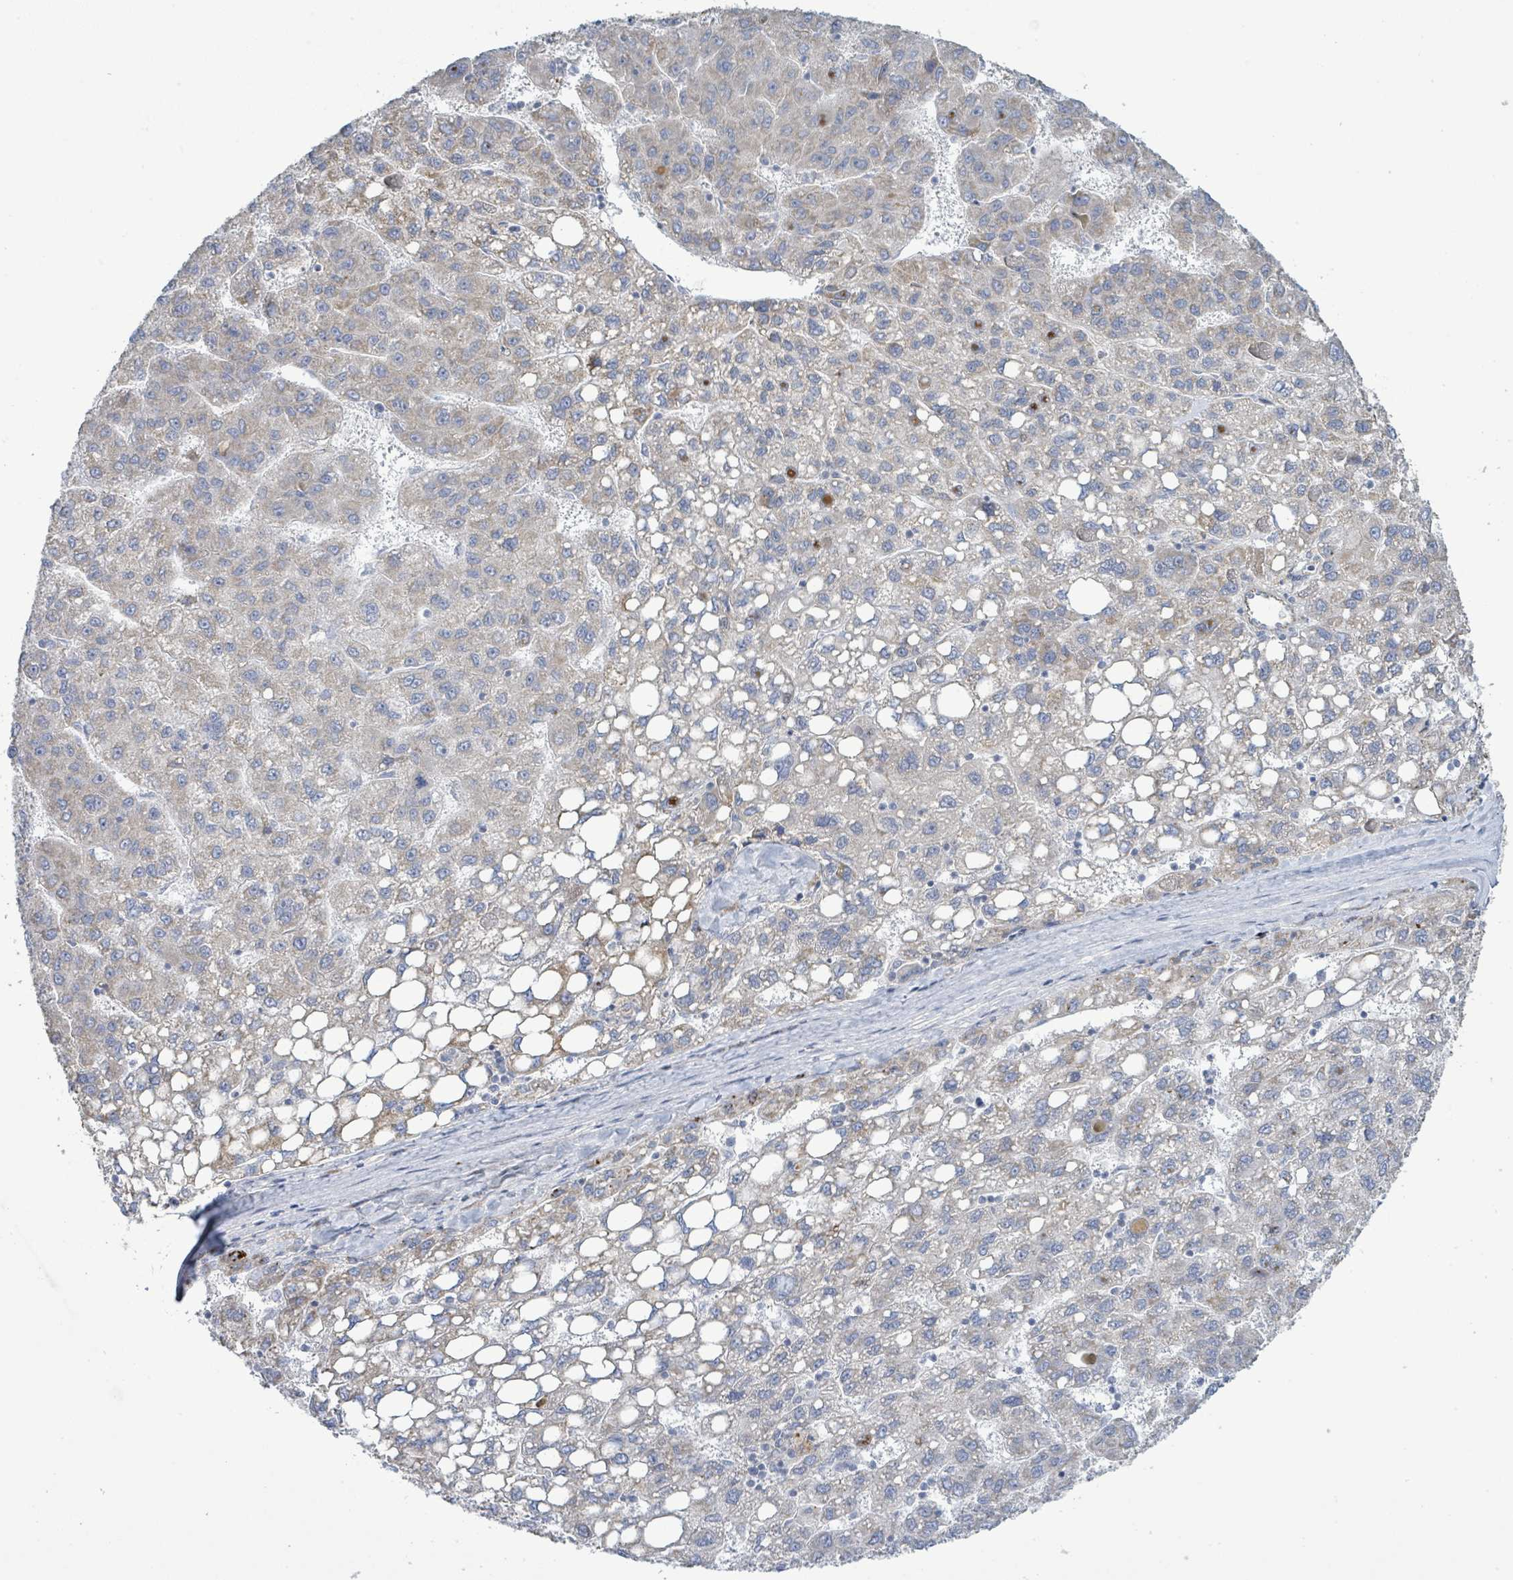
{"staining": {"intensity": "weak", "quantity": "25%-75%", "location": "cytoplasmic/membranous"}, "tissue": "liver cancer", "cell_type": "Tumor cells", "image_type": "cancer", "snomed": [{"axis": "morphology", "description": "Carcinoma, Hepatocellular, NOS"}, {"axis": "topography", "description": "Liver"}], "caption": "There is low levels of weak cytoplasmic/membranous positivity in tumor cells of liver cancer (hepatocellular carcinoma), as demonstrated by immunohistochemical staining (brown color).", "gene": "ALG12", "patient": {"sex": "female", "age": 82}}